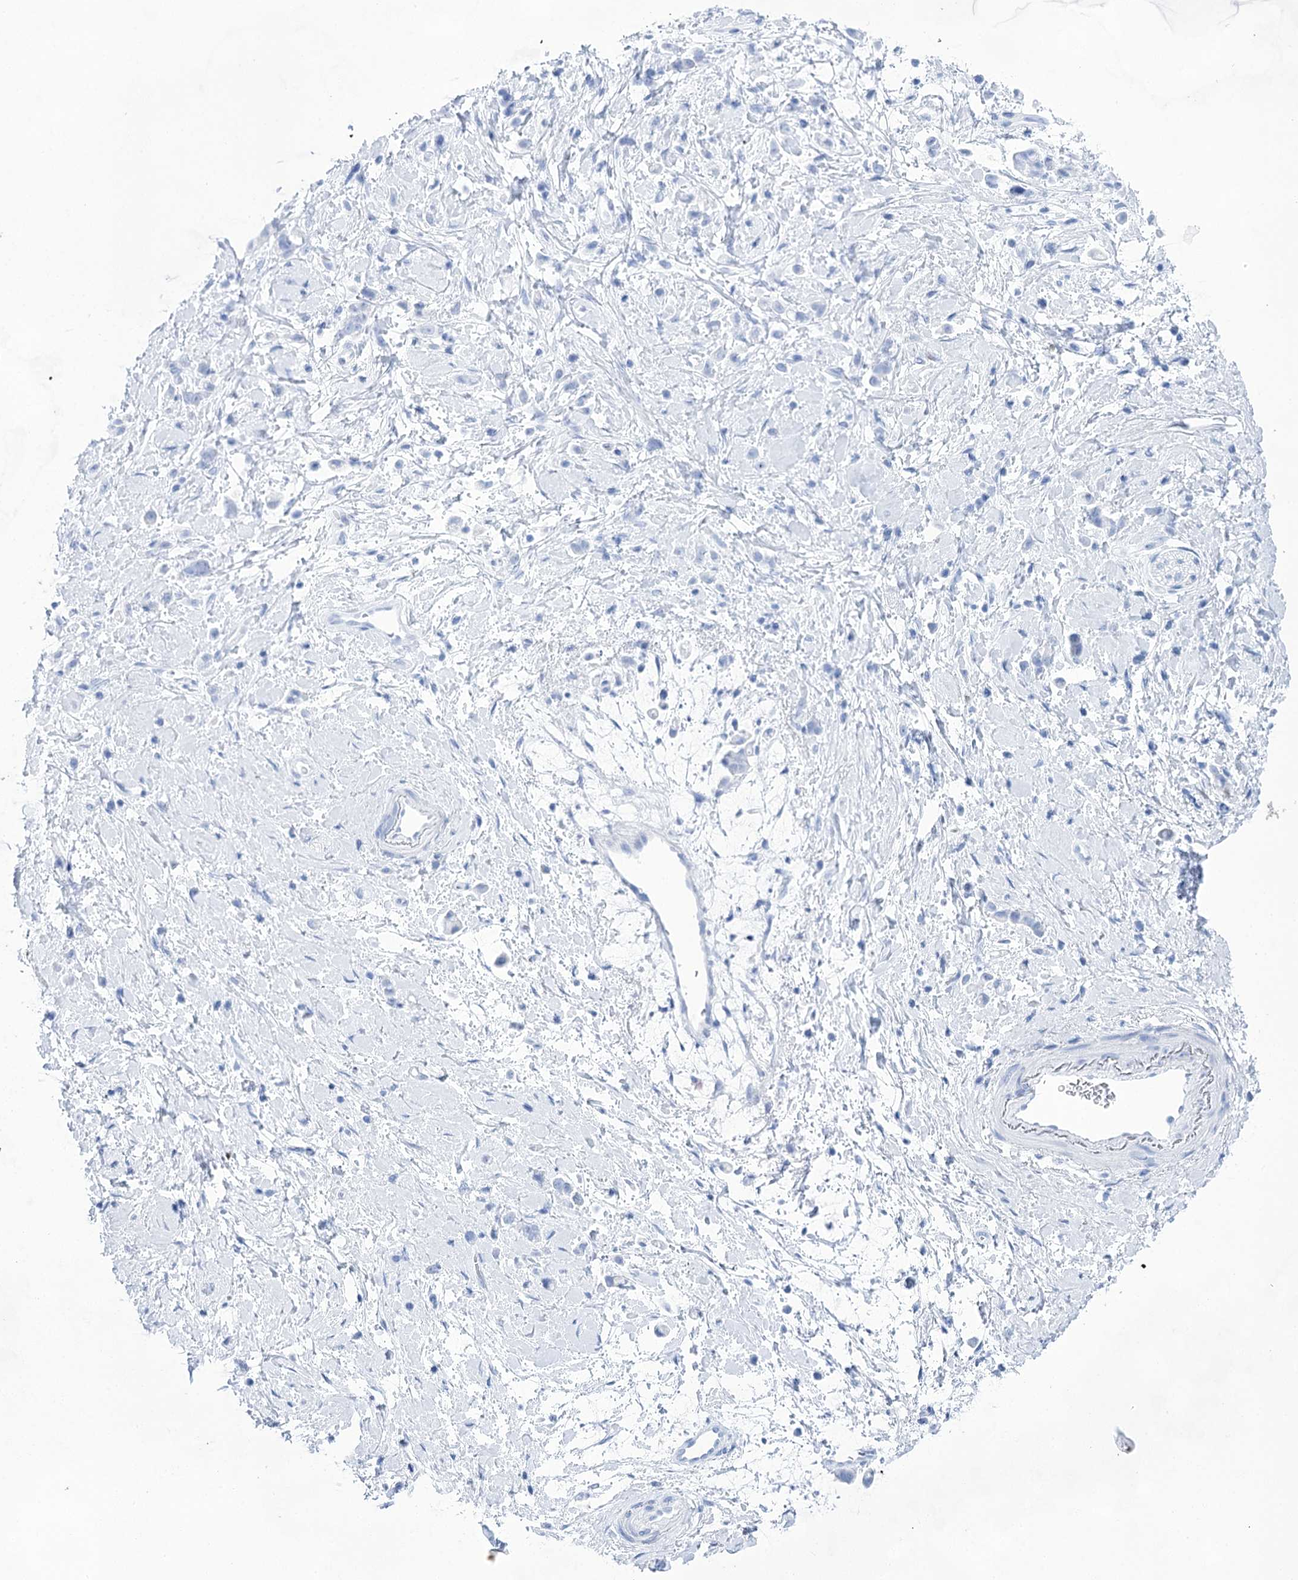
{"staining": {"intensity": "negative", "quantity": "none", "location": "none"}, "tissue": "stomach cancer", "cell_type": "Tumor cells", "image_type": "cancer", "snomed": [{"axis": "morphology", "description": "Adenocarcinoma, NOS"}, {"axis": "topography", "description": "Stomach"}], "caption": "A high-resolution histopathology image shows IHC staining of stomach adenocarcinoma, which shows no significant staining in tumor cells. The staining was performed using DAB to visualize the protein expression in brown, while the nuclei were stained in blue with hematoxylin (Magnification: 20x).", "gene": "LALBA", "patient": {"sex": "female", "age": 60}}